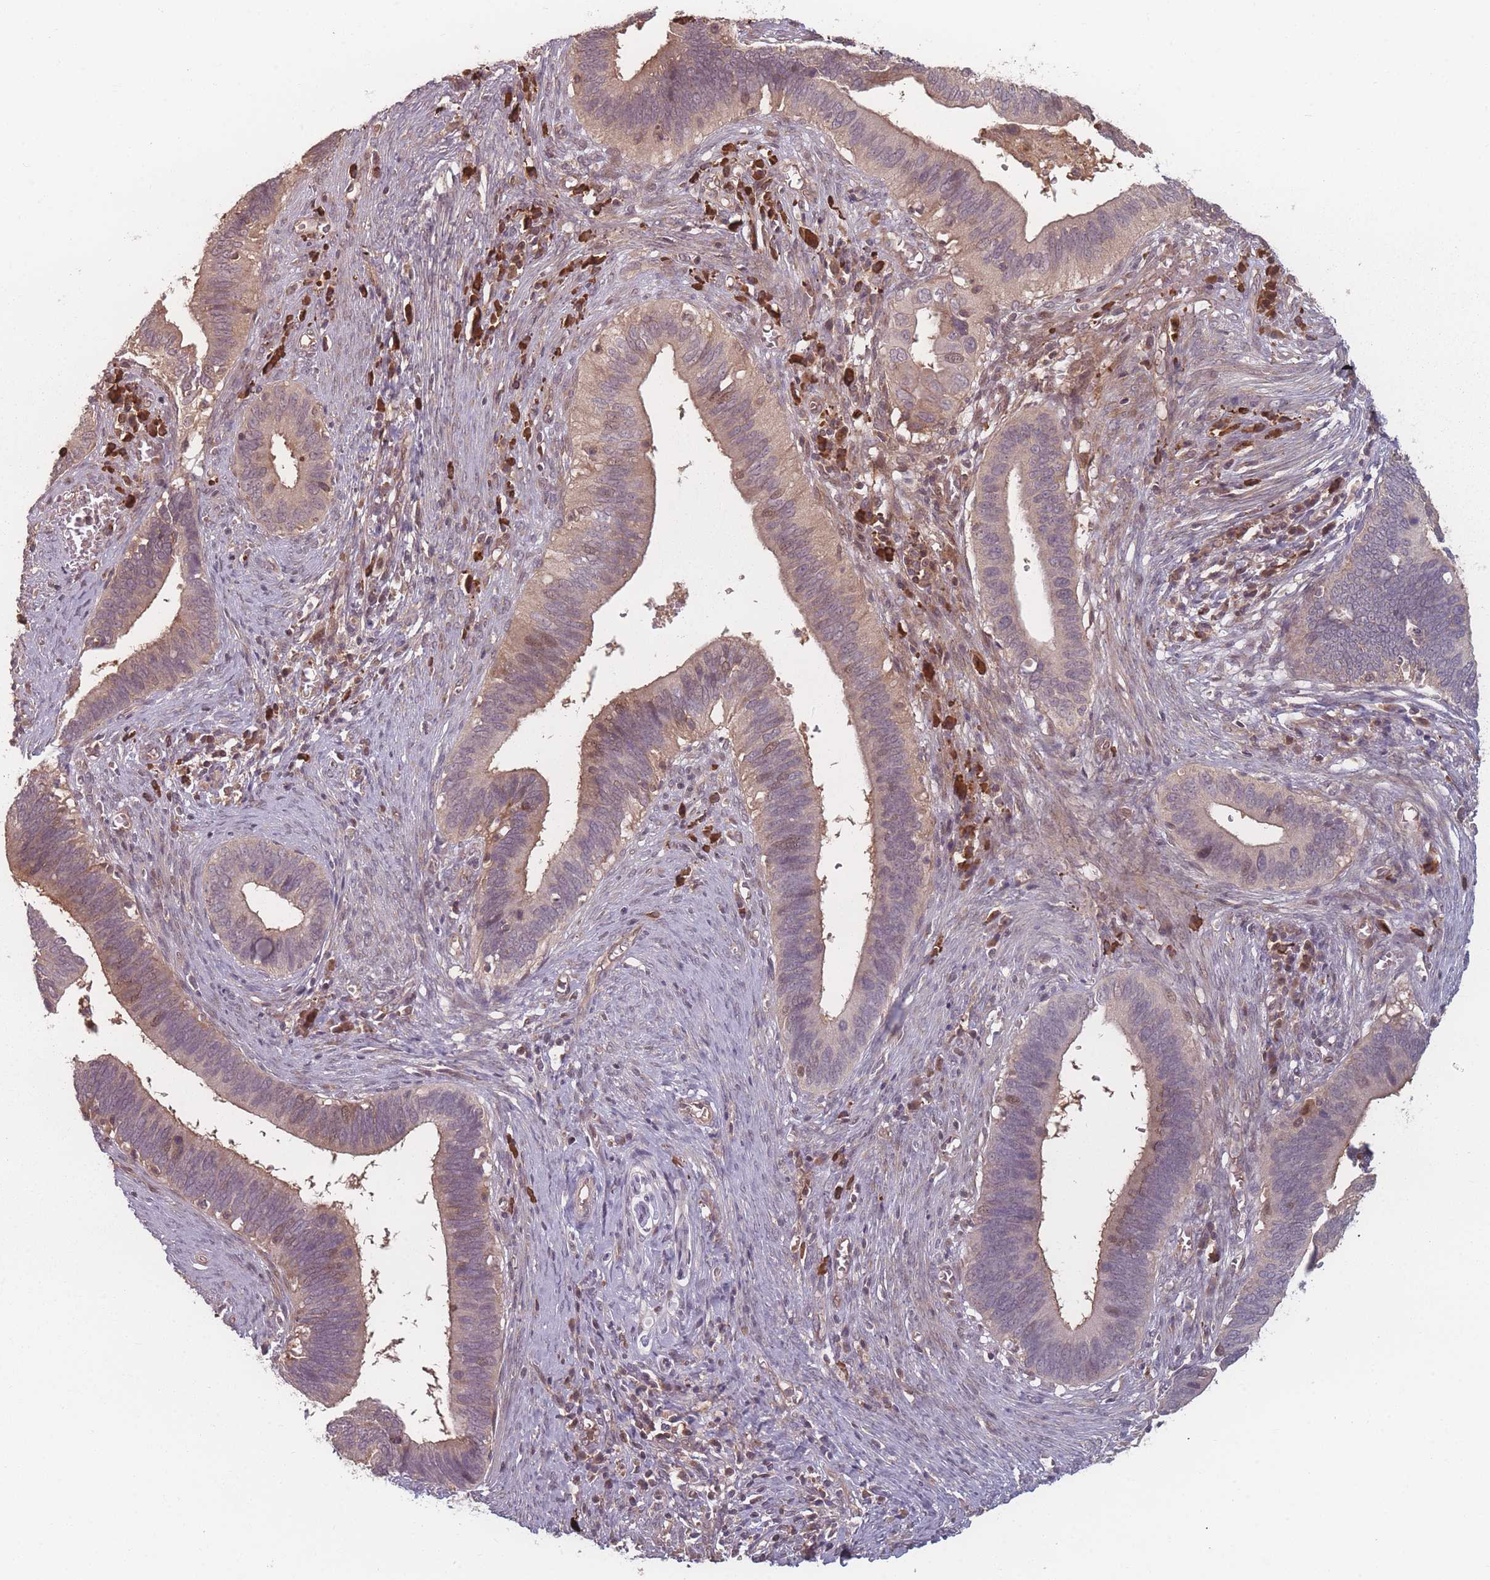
{"staining": {"intensity": "weak", "quantity": "25%-75%", "location": "cytoplasmic/membranous,nuclear"}, "tissue": "cervical cancer", "cell_type": "Tumor cells", "image_type": "cancer", "snomed": [{"axis": "morphology", "description": "Adenocarcinoma, NOS"}, {"axis": "topography", "description": "Cervix"}], "caption": "Weak cytoplasmic/membranous and nuclear expression is appreciated in about 25%-75% of tumor cells in cervical cancer.", "gene": "HAGH", "patient": {"sex": "female", "age": 42}}